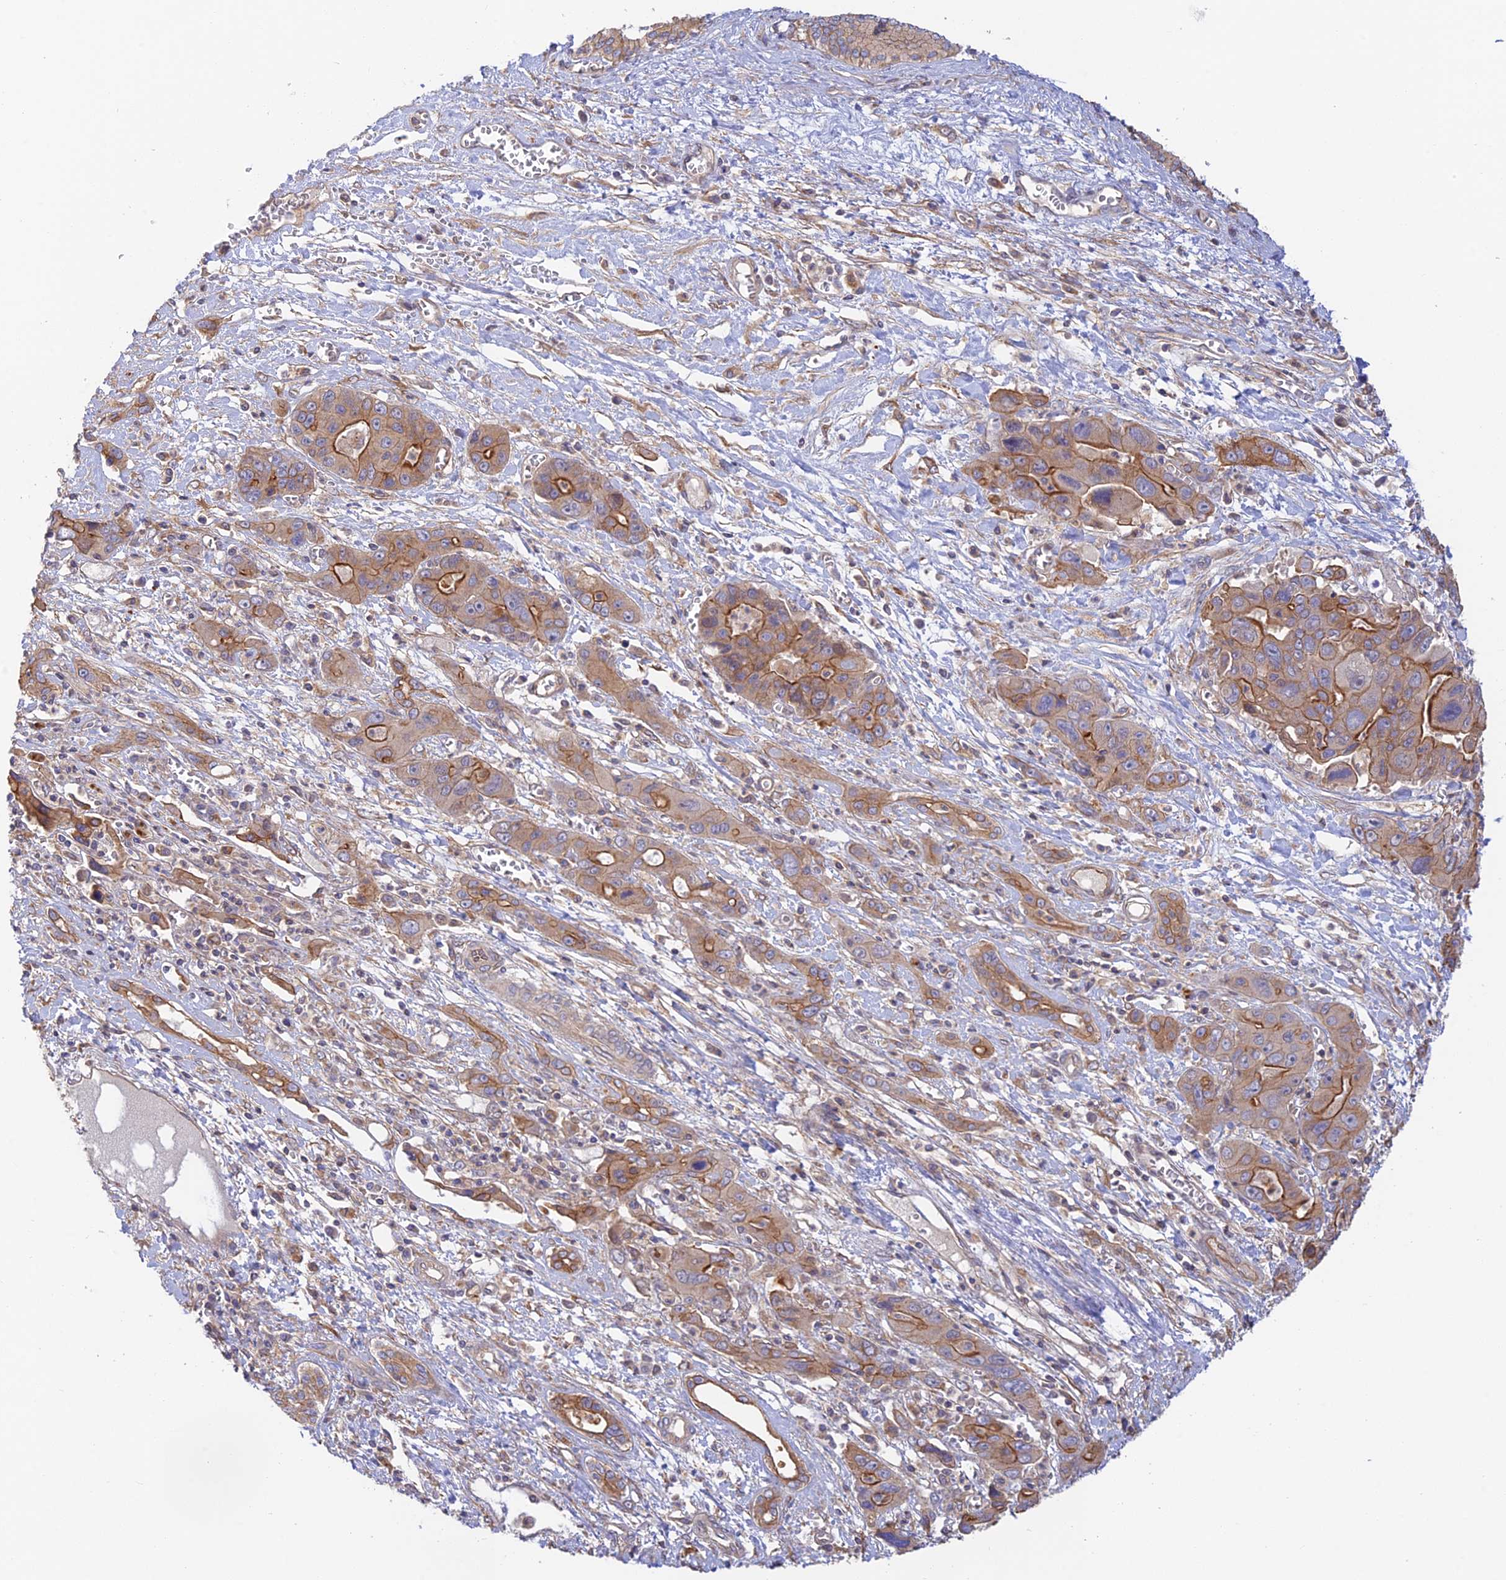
{"staining": {"intensity": "moderate", "quantity": ">75%", "location": "cytoplasmic/membranous"}, "tissue": "liver cancer", "cell_type": "Tumor cells", "image_type": "cancer", "snomed": [{"axis": "morphology", "description": "Cholangiocarcinoma"}, {"axis": "topography", "description": "Liver"}], "caption": "Cholangiocarcinoma (liver) tissue demonstrates moderate cytoplasmic/membranous expression in about >75% of tumor cells Using DAB (brown) and hematoxylin (blue) stains, captured at high magnification using brightfield microscopy.", "gene": "MYO9A", "patient": {"sex": "male", "age": 67}}